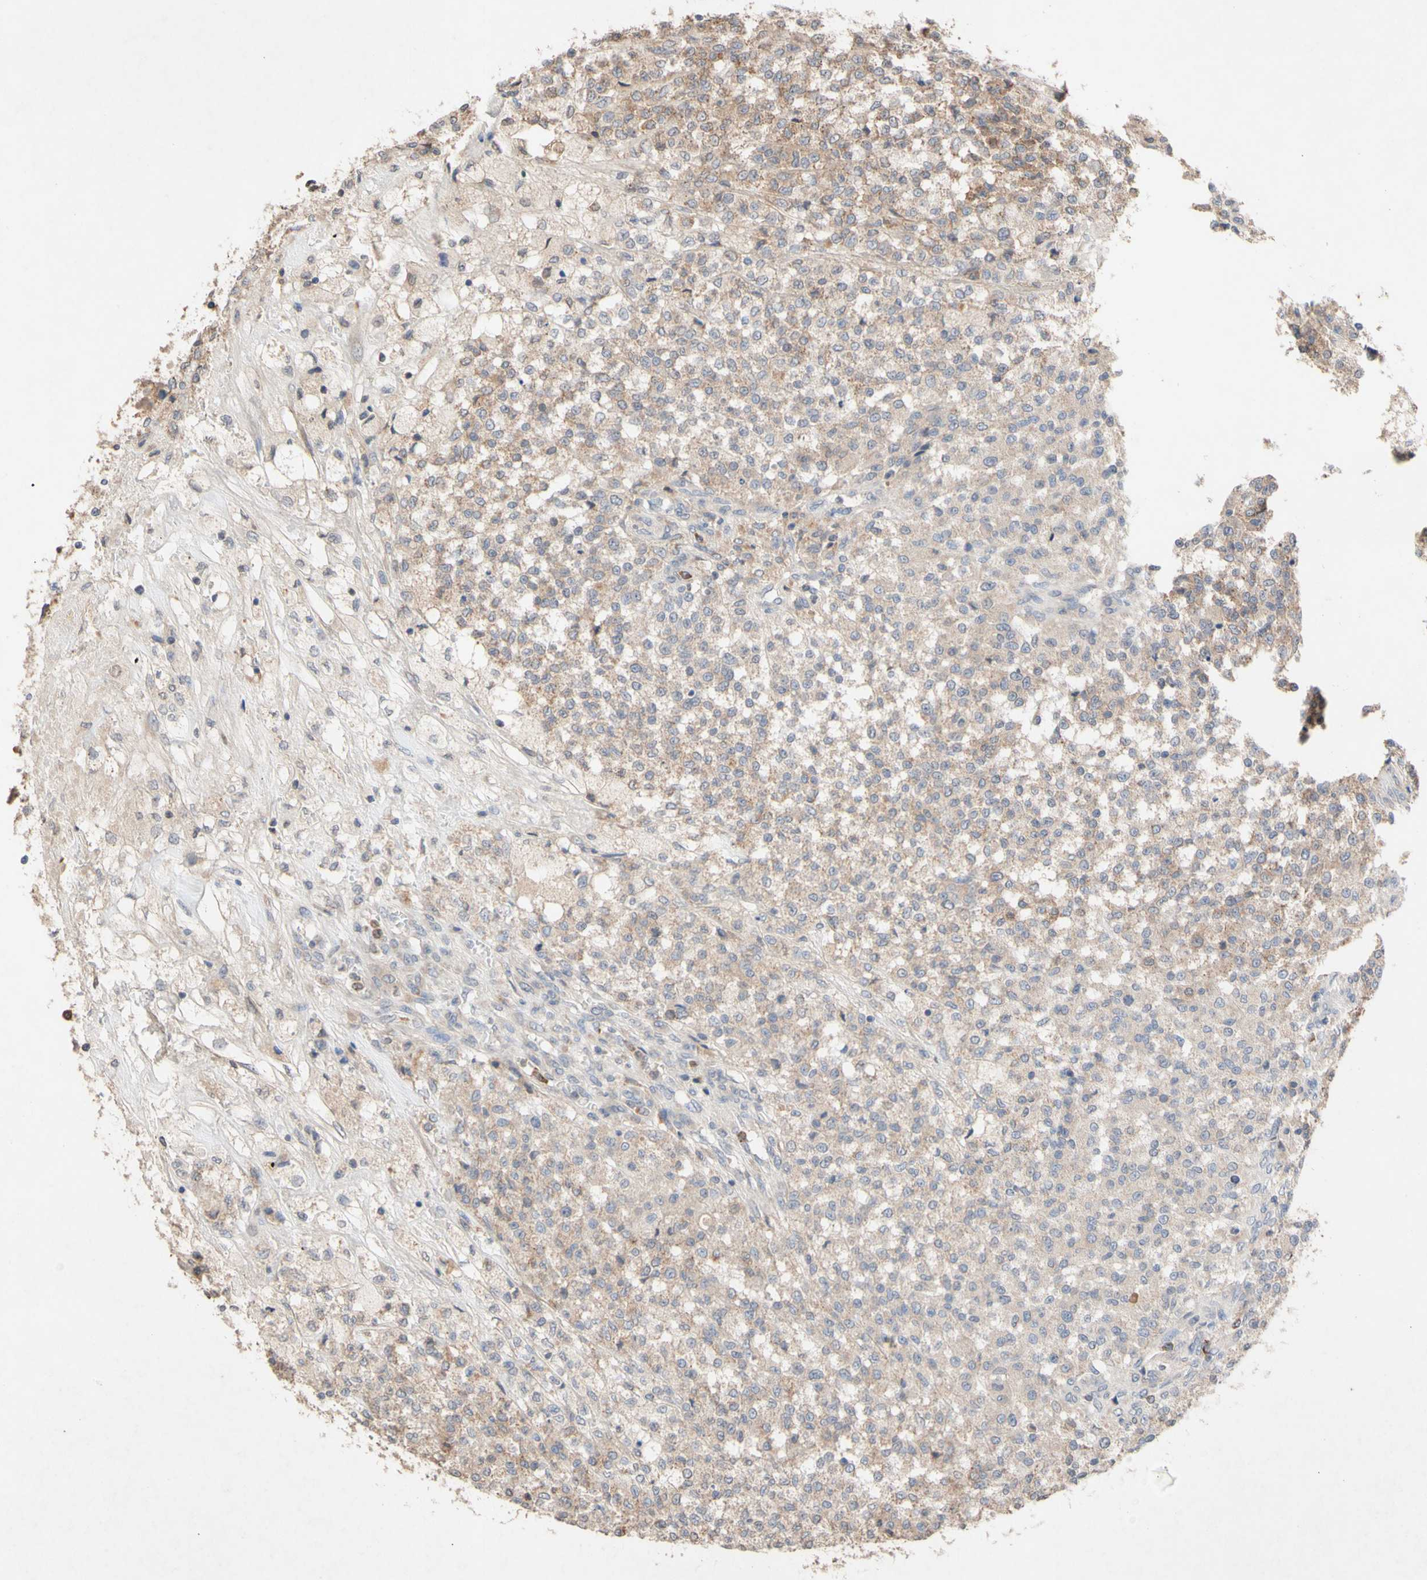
{"staining": {"intensity": "weak", "quantity": ">75%", "location": "cytoplasmic/membranous"}, "tissue": "testis cancer", "cell_type": "Tumor cells", "image_type": "cancer", "snomed": [{"axis": "morphology", "description": "Seminoma, NOS"}, {"axis": "topography", "description": "Testis"}], "caption": "A histopathology image showing weak cytoplasmic/membranous expression in approximately >75% of tumor cells in seminoma (testis), as visualized by brown immunohistochemical staining.", "gene": "NECTIN3", "patient": {"sex": "male", "age": 59}}